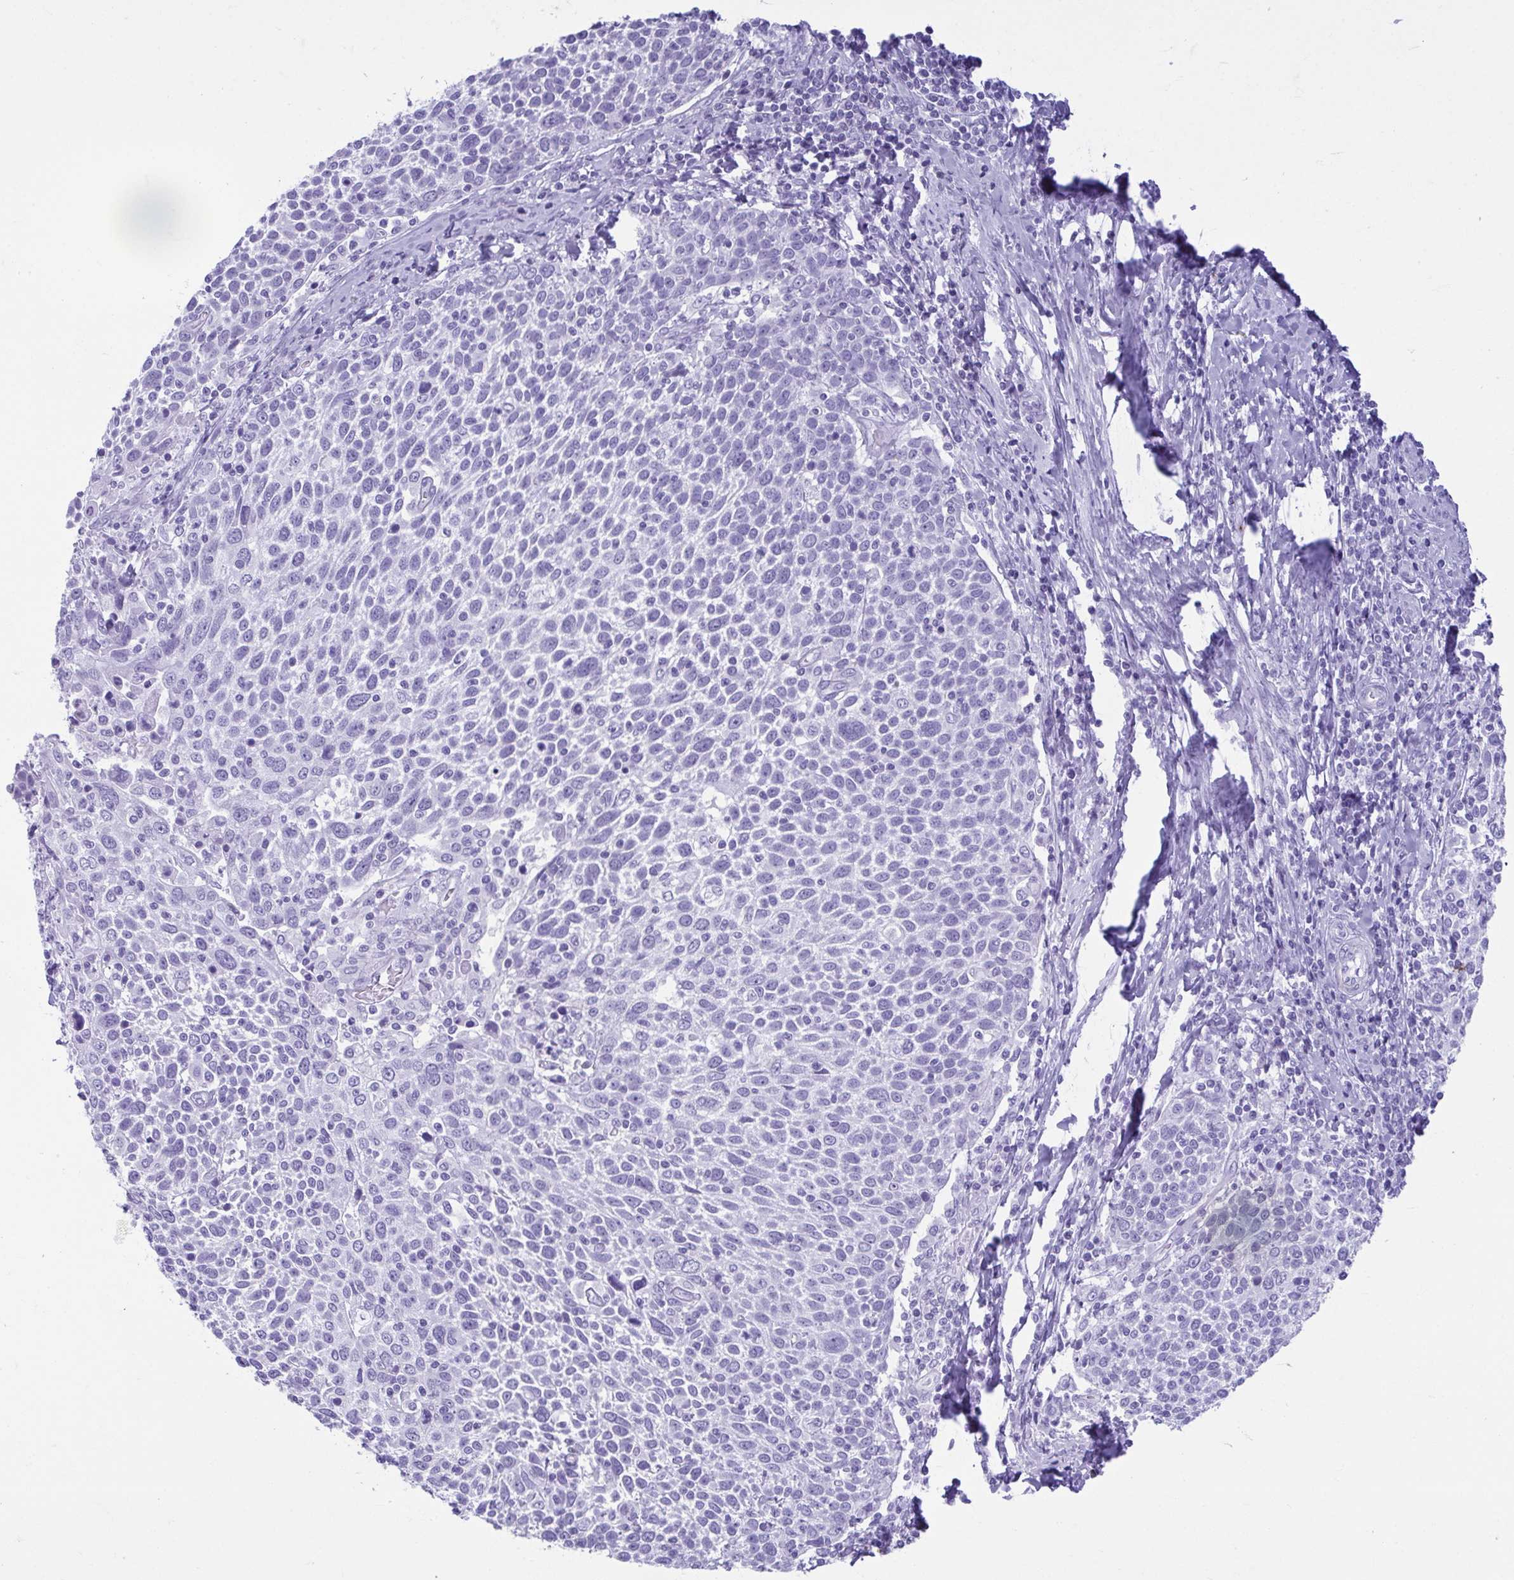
{"staining": {"intensity": "negative", "quantity": "none", "location": "none"}, "tissue": "cervical cancer", "cell_type": "Tumor cells", "image_type": "cancer", "snomed": [{"axis": "morphology", "description": "Squamous cell carcinoma, NOS"}, {"axis": "topography", "description": "Cervix"}], "caption": "DAB (3,3'-diaminobenzidine) immunohistochemical staining of human cervical cancer (squamous cell carcinoma) demonstrates no significant staining in tumor cells.", "gene": "TCEAL3", "patient": {"sex": "female", "age": 61}}